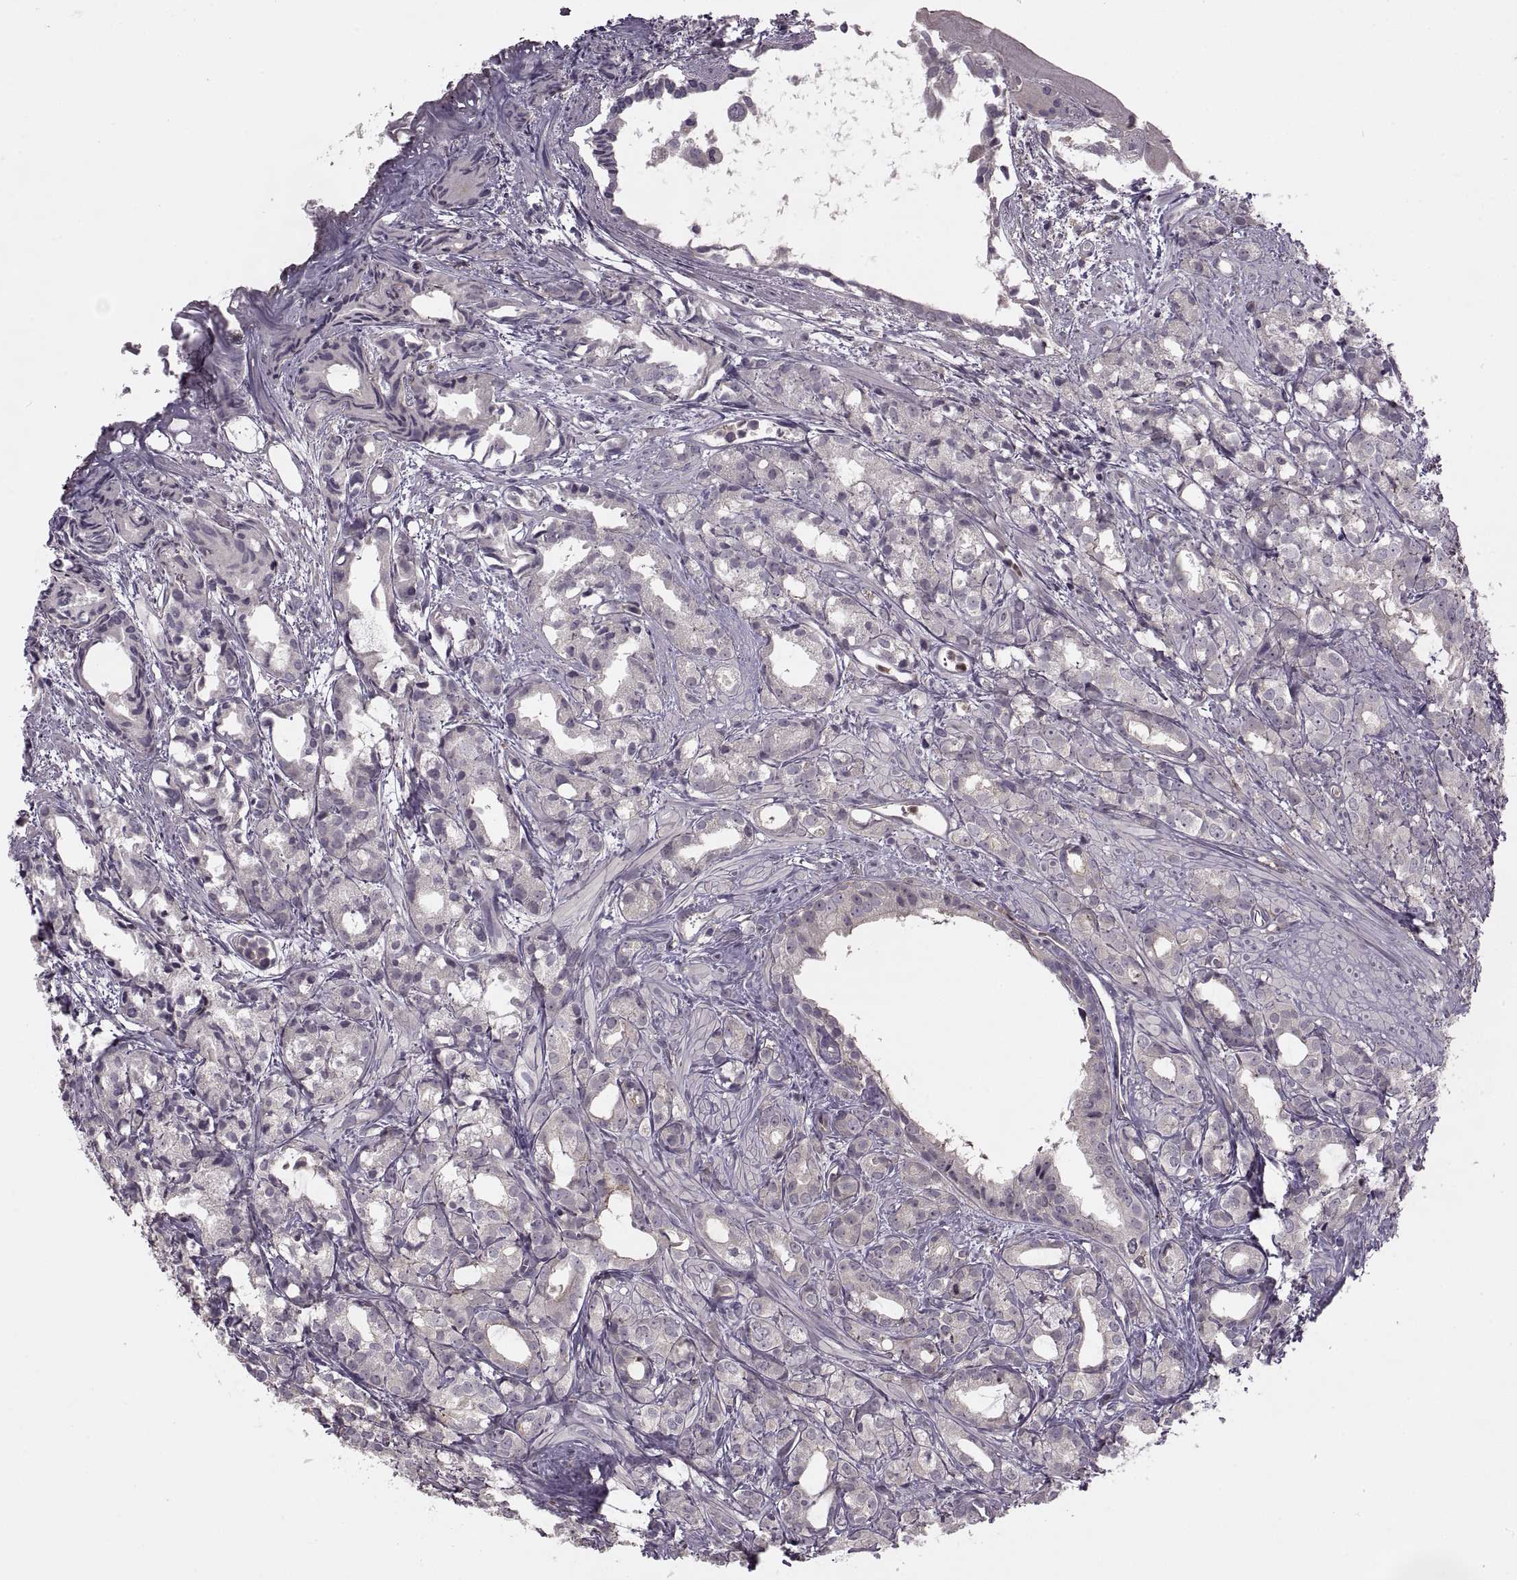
{"staining": {"intensity": "negative", "quantity": "none", "location": "none"}, "tissue": "prostate cancer", "cell_type": "Tumor cells", "image_type": "cancer", "snomed": [{"axis": "morphology", "description": "Adenocarcinoma, High grade"}, {"axis": "topography", "description": "Prostate"}], "caption": "Immunohistochemistry (IHC) of human prostate cancer demonstrates no expression in tumor cells.", "gene": "PIERCE1", "patient": {"sex": "male", "age": 79}}